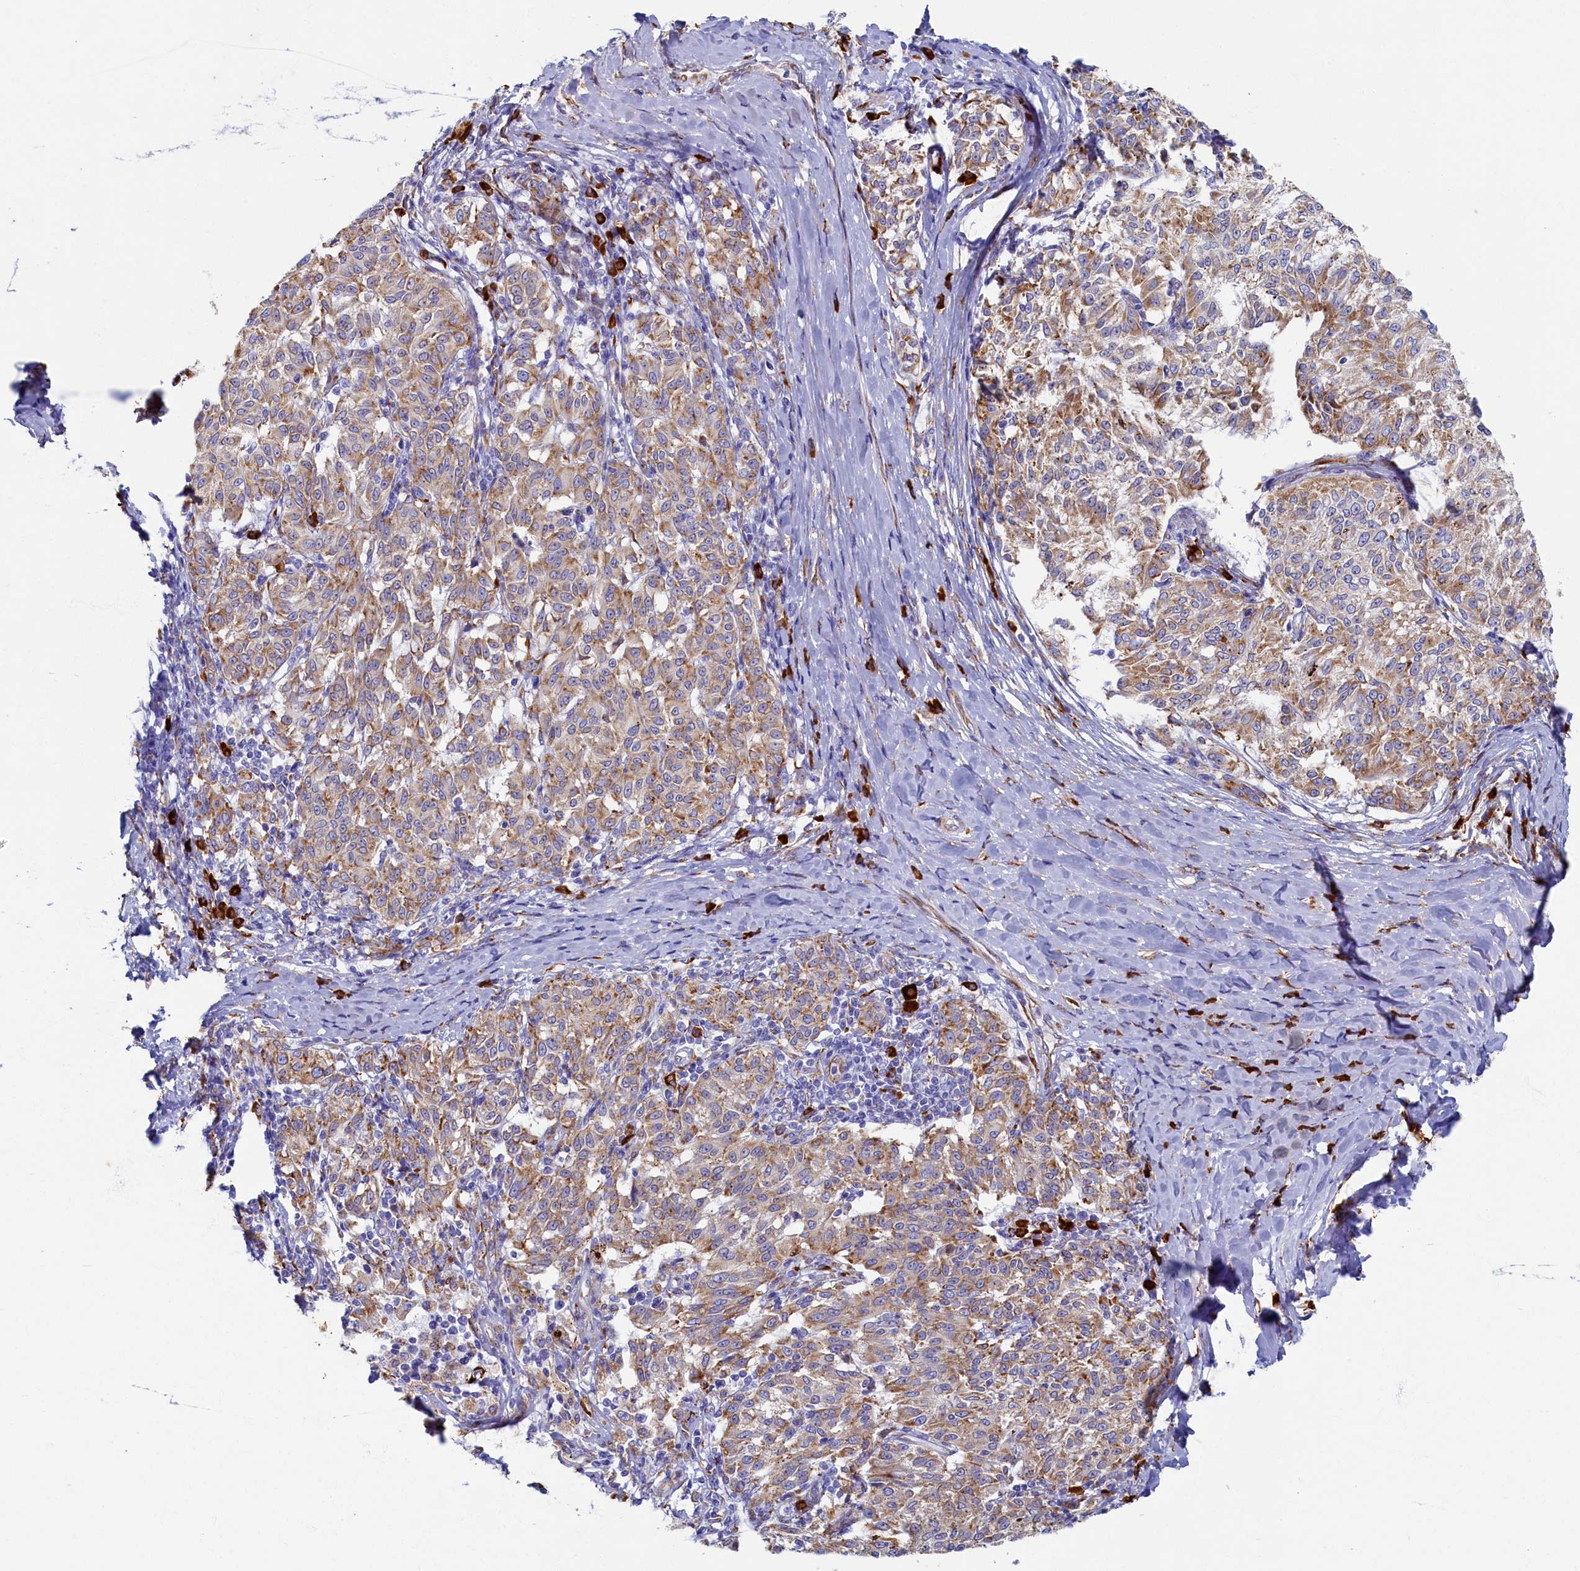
{"staining": {"intensity": "moderate", "quantity": ">75%", "location": "cytoplasmic/membranous"}, "tissue": "melanoma", "cell_type": "Tumor cells", "image_type": "cancer", "snomed": [{"axis": "morphology", "description": "Malignant melanoma, NOS"}, {"axis": "topography", "description": "Skin"}], "caption": "Brown immunohistochemical staining in malignant melanoma demonstrates moderate cytoplasmic/membranous staining in approximately >75% of tumor cells. The protein is stained brown, and the nuclei are stained in blue (DAB IHC with brightfield microscopy, high magnification).", "gene": "TMEM18", "patient": {"sex": "female", "age": 72}}